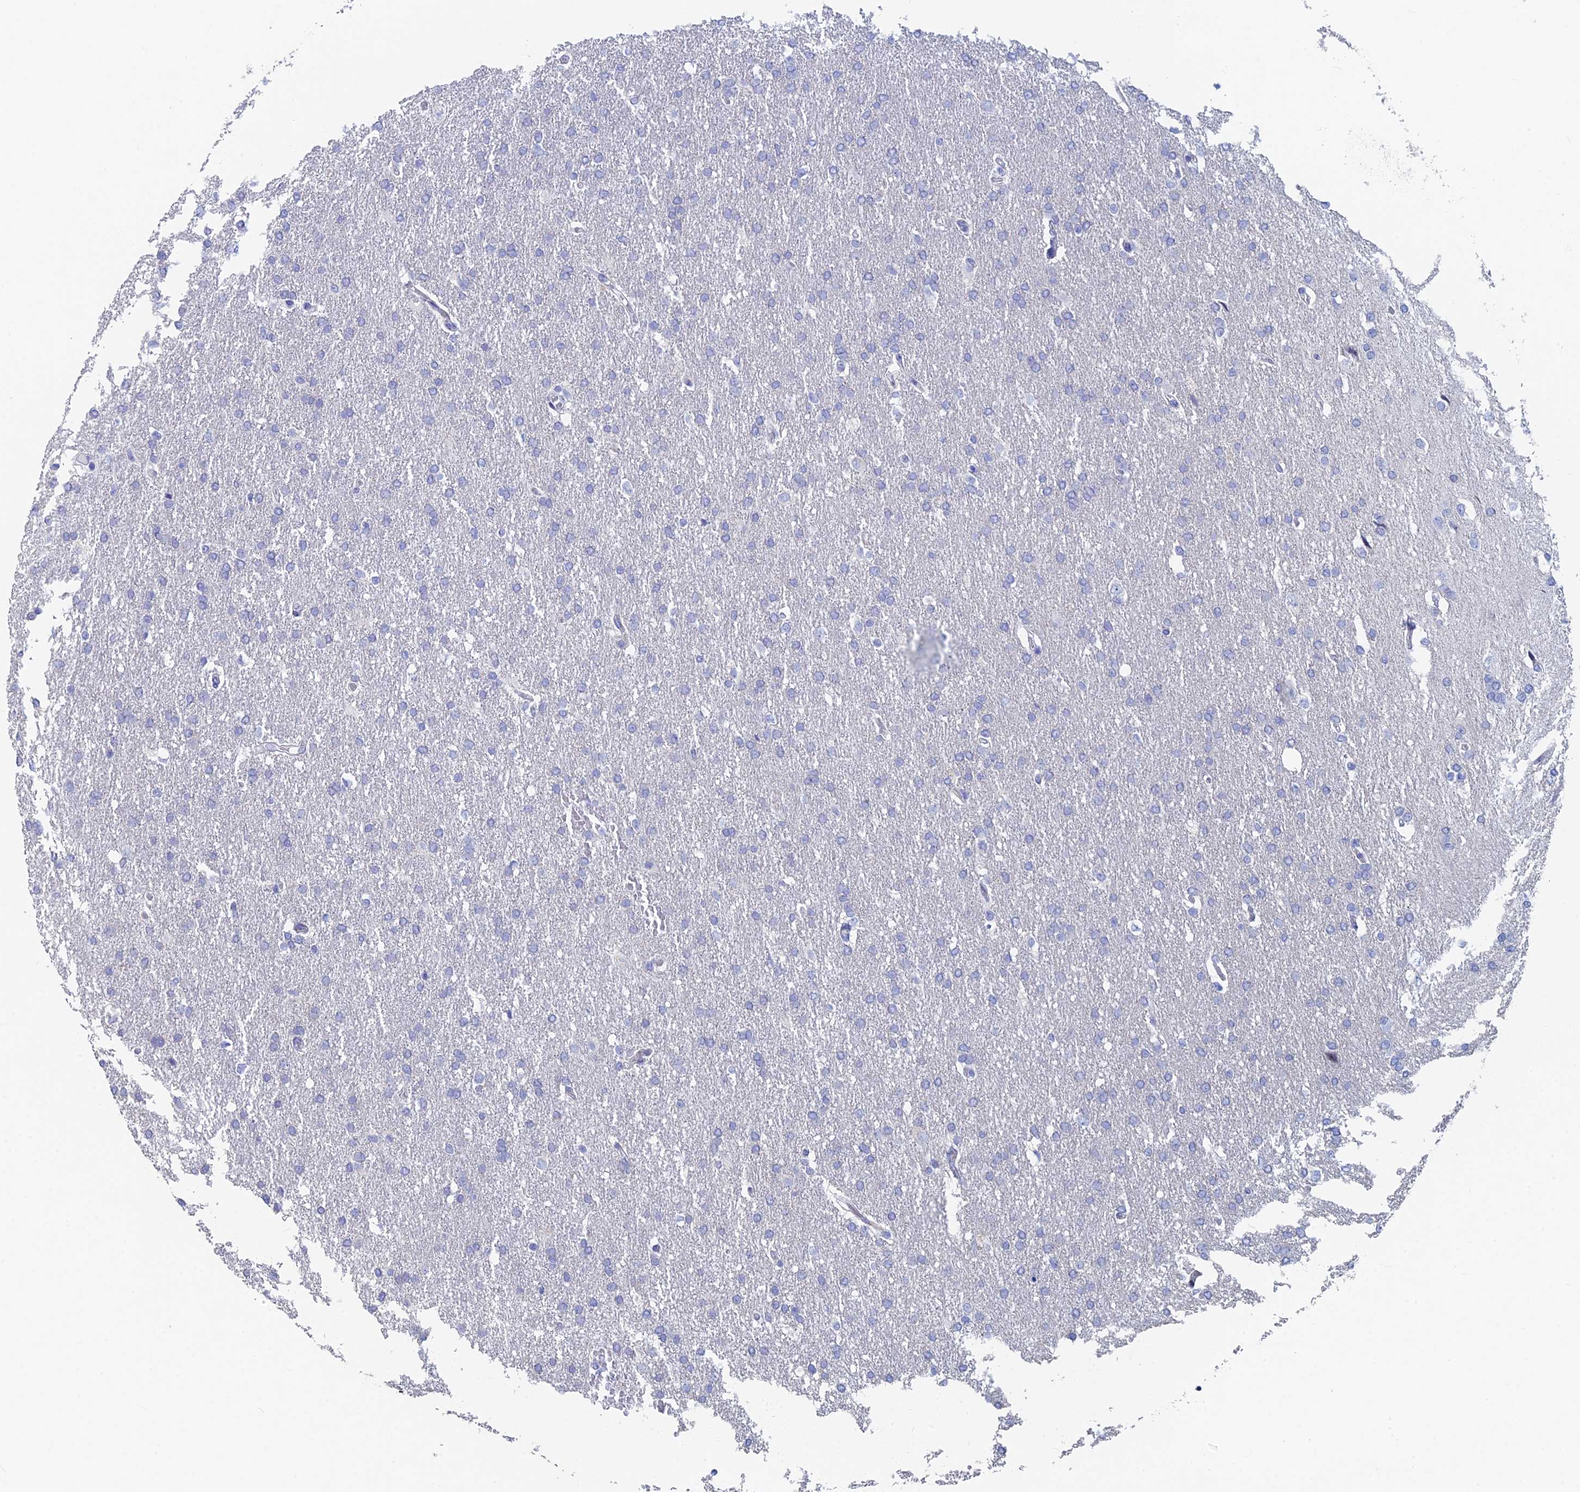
{"staining": {"intensity": "negative", "quantity": "none", "location": "none"}, "tissue": "glioma", "cell_type": "Tumor cells", "image_type": "cancer", "snomed": [{"axis": "morphology", "description": "Glioma, malignant, High grade"}, {"axis": "topography", "description": "Brain"}], "caption": "Immunohistochemical staining of human high-grade glioma (malignant) reveals no significant staining in tumor cells.", "gene": "DRGX", "patient": {"sex": "male", "age": 72}}